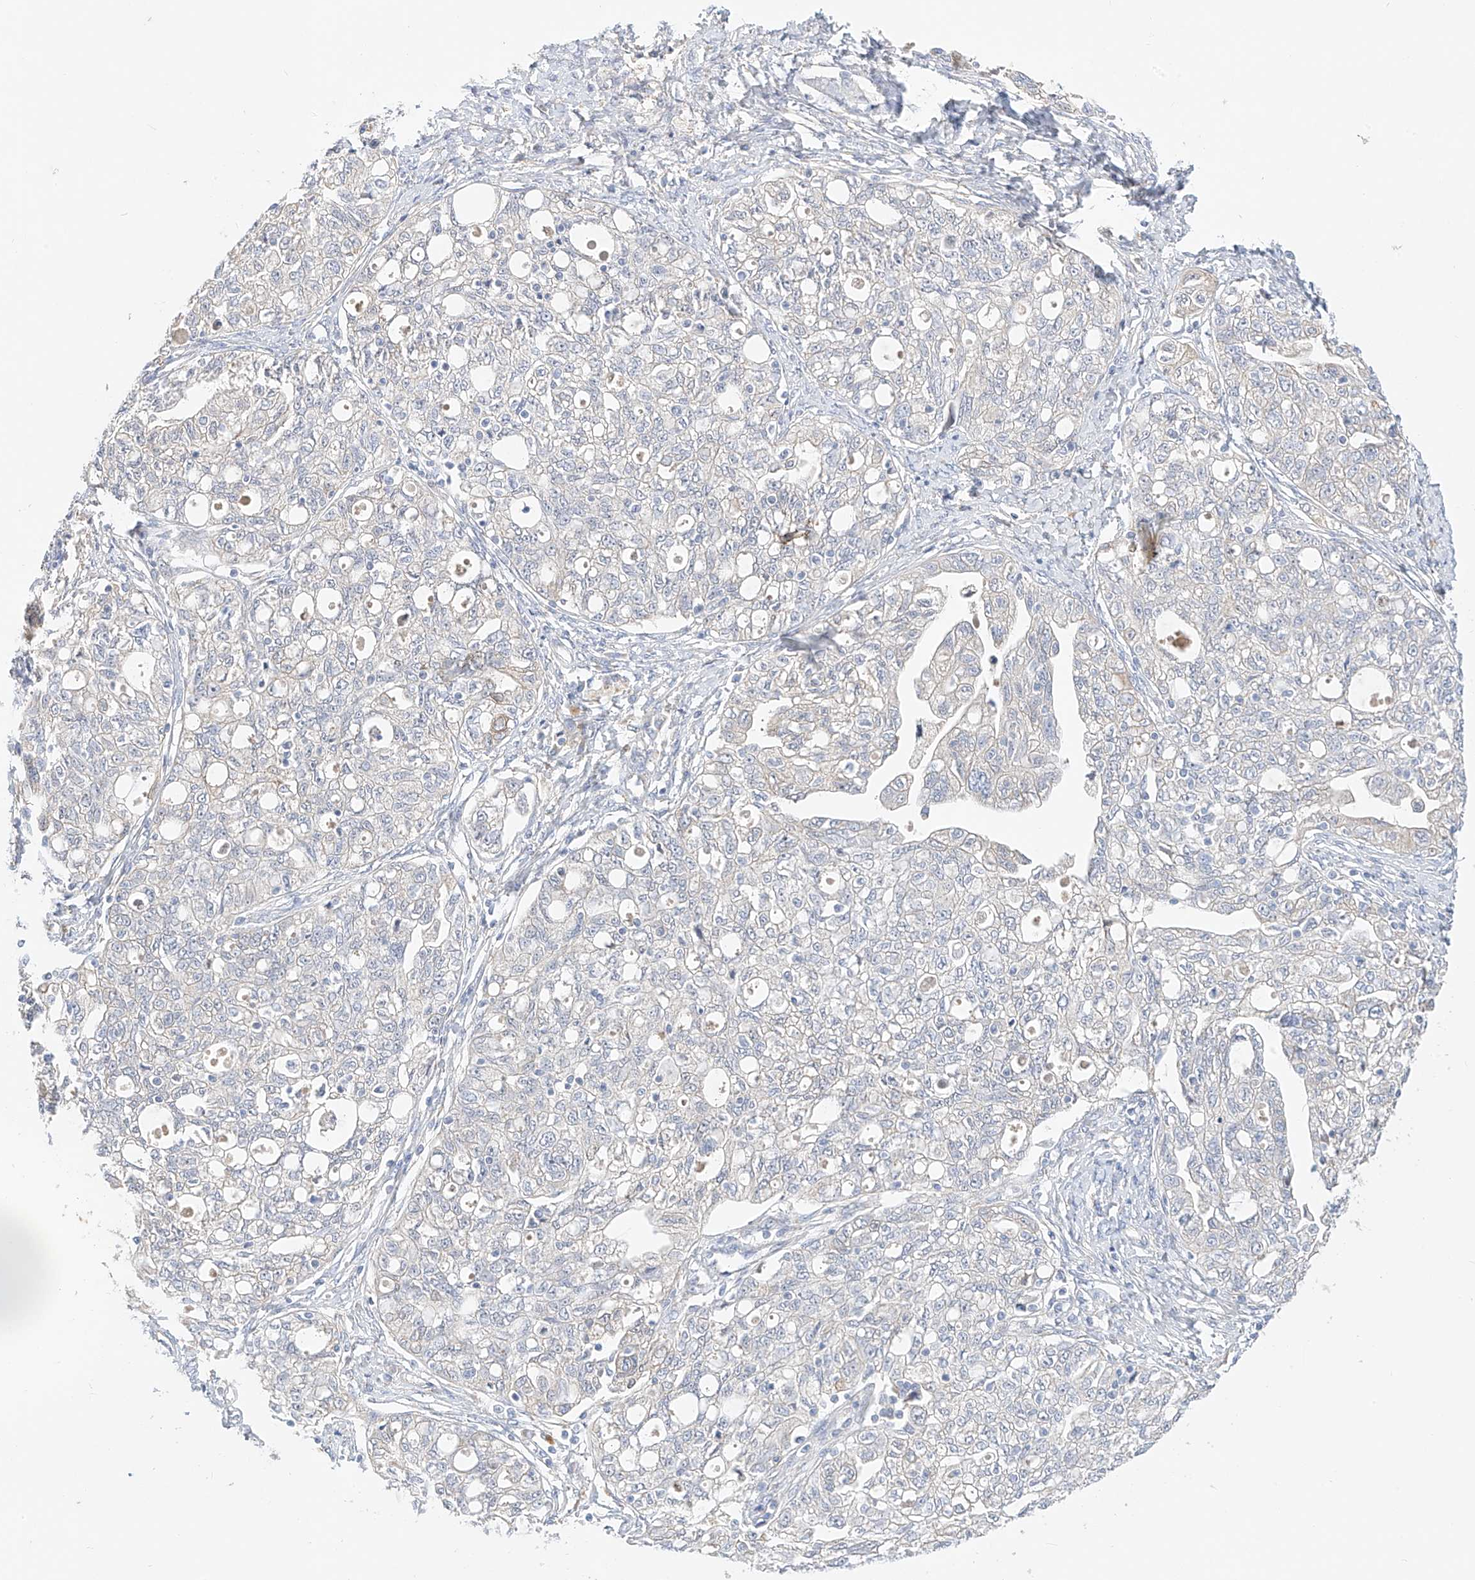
{"staining": {"intensity": "negative", "quantity": "none", "location": "none"}, "tissue": "ovarian cancer", "cell_type": "Tumor cells", "image_type": "cancer", "snomed": [{"axis": "morphology", "description": "Carcinoma, NOS"}, {"axis": "morphology", "description": "Cystadenocarcinoma, serous, NOS"}, {"axis": "topography", "description": "Ovary"}], "caption": "This is an immunohistochemistry histopathology image of human ovarian cancer (carcinoma). There is no expression in tumor cells.", "gene": "RASA2", "patient": {"sex": "female", "age": 69}}